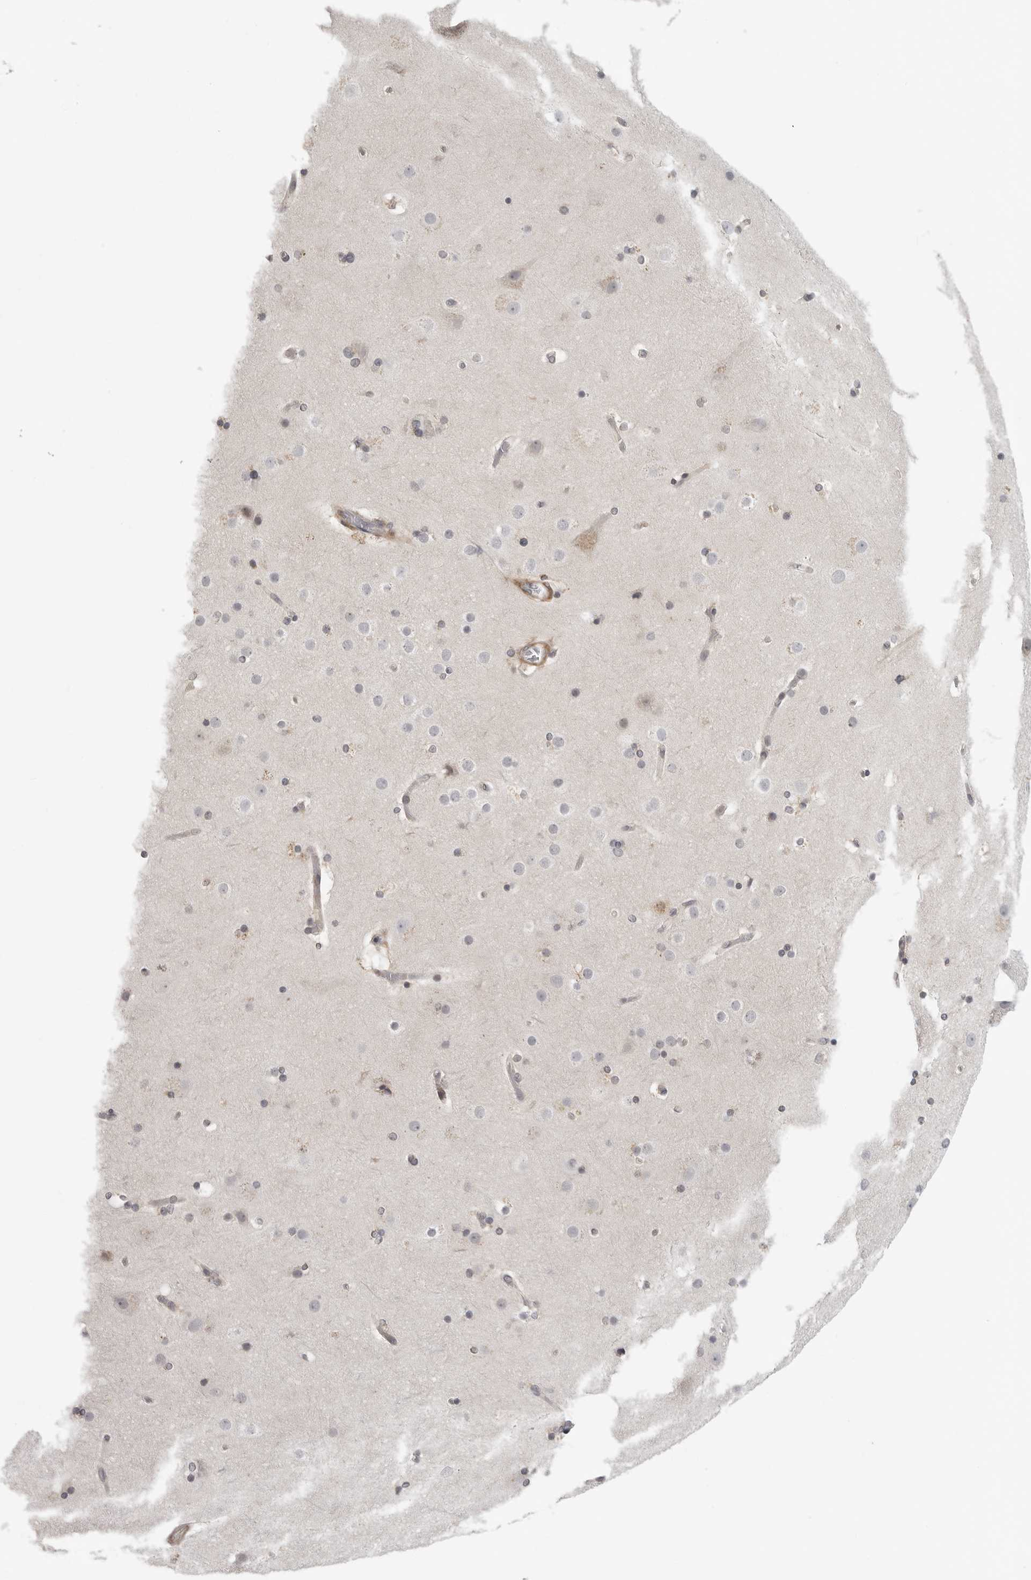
{"staining": {"intensity": "moderate", "quantity": "25%-75%", "location": "cytoplasmic/membranous"}, "tissue": "cerebral cortex", "cell_type": "Endothelial cells", "image_type": "normal", "snomed": [{"axis": "morphology", "description": "Normal tissue, NOS"}, {"axis": "topography", "description": "Cerebral cortex"}], "caption": "A photomicrograph showing moderate cytoplasmic/membranous expression in approximately 25%-75% of endothelial cells in normal cerebral cortex, as visualized by brown immunohistochemical staining.", "gene": "TUT4", "patient": {"sex": "male", "age": 57}}